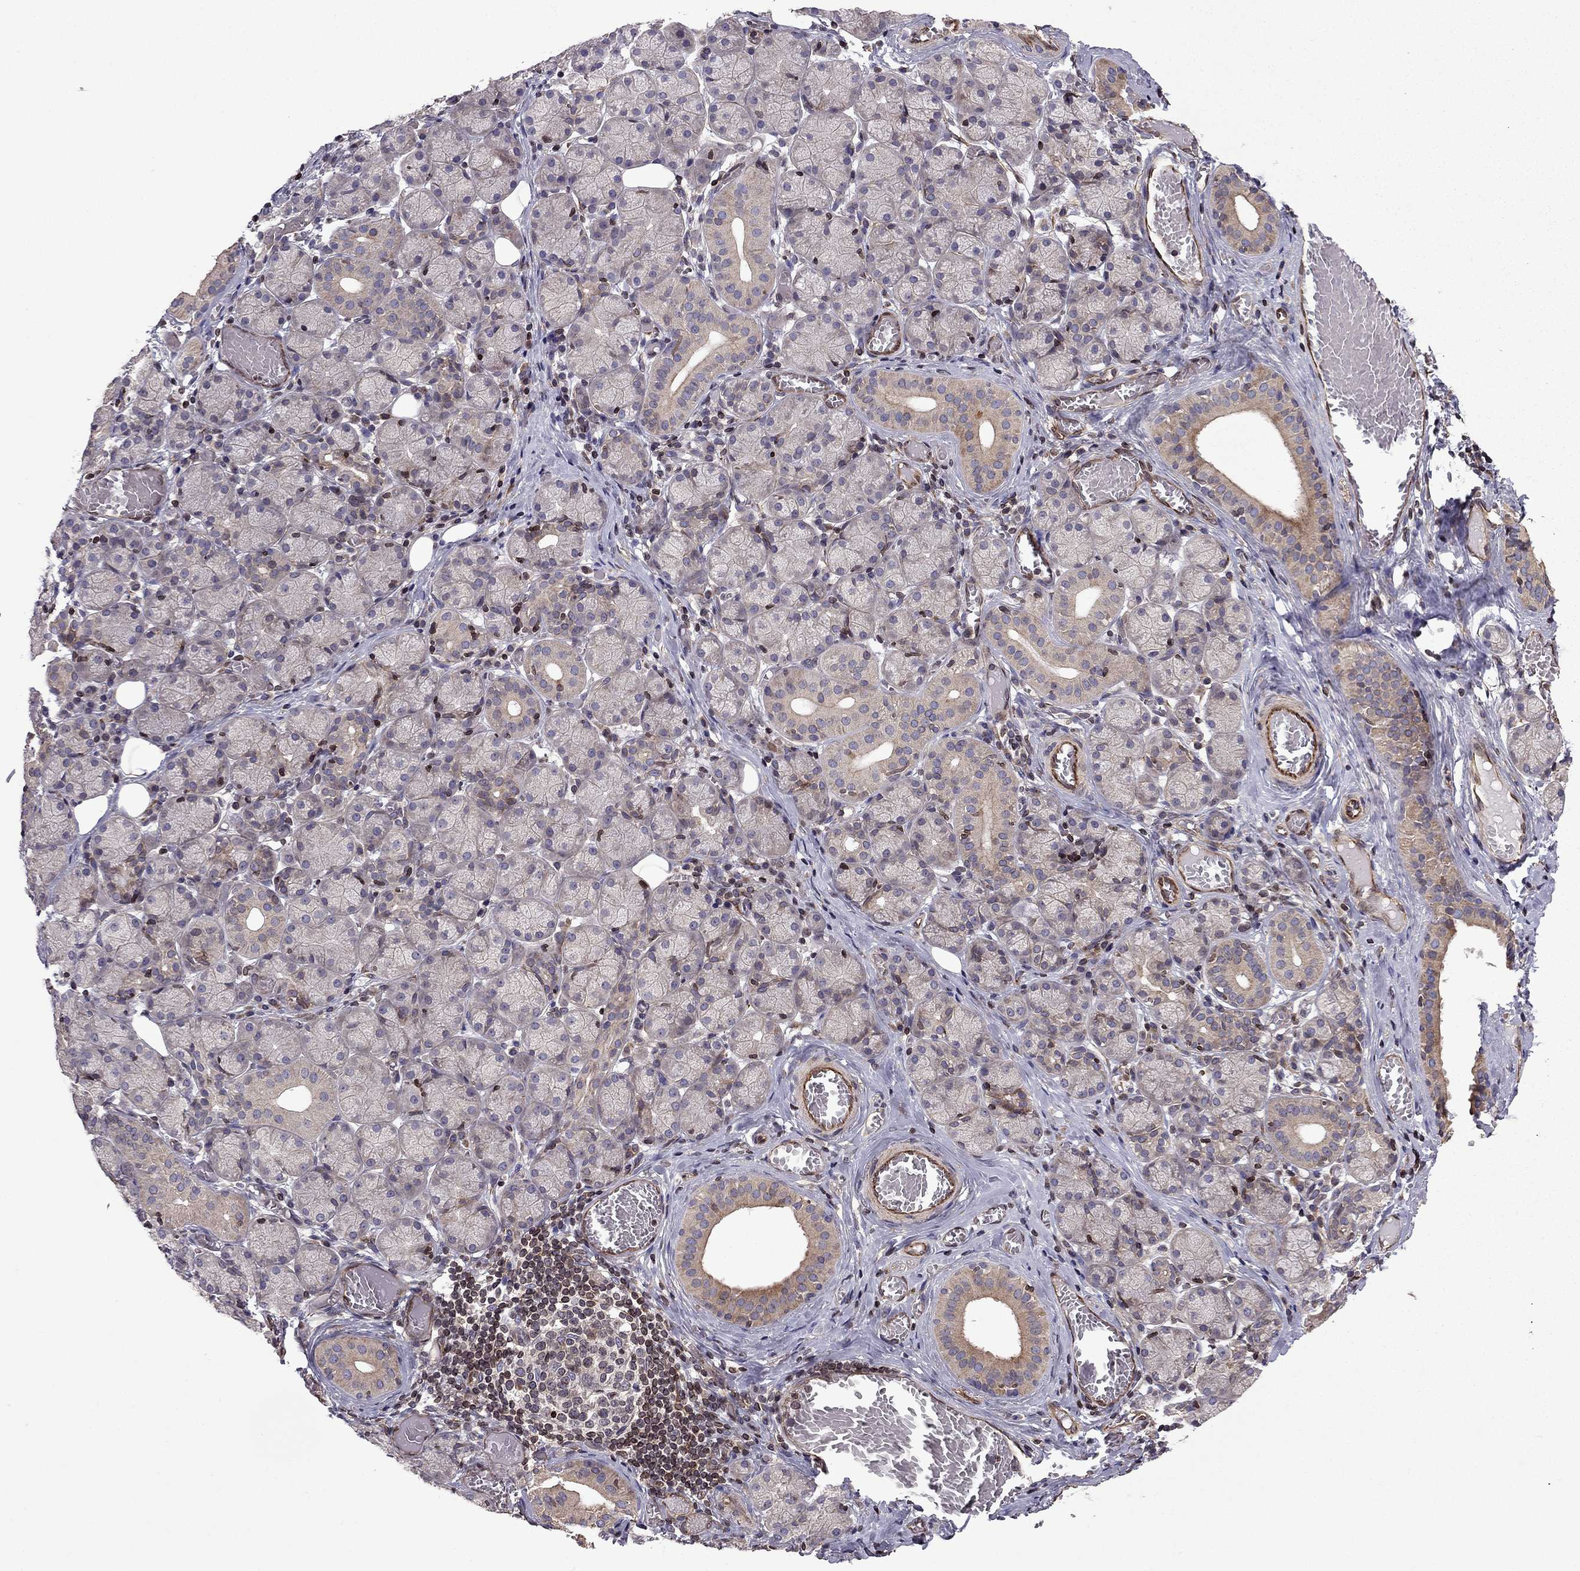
{"staining": {"intensity": "moderate", "quantity": "<25%", "location": "cytoplasmic/membranous"}, "tissue": "salivary gland", "cell_type": "Glandular cells", "image_type": "normal", "snomed": [{"axis": "morphology", "description": "Normal tissue, NOS"}, {"axis": "topography", "description": "Salivary gland"}, {"axis": "topography", "description": "Peripheral nerve tissue"}], "caption": "A low amount of moderate cytoplasmic/membranous expression is appreciated in approximately <25% of glandular cells in normal salivary gland.", "gene": "CDC42BPA", "patient": {"sex": "female", "age": 24}}